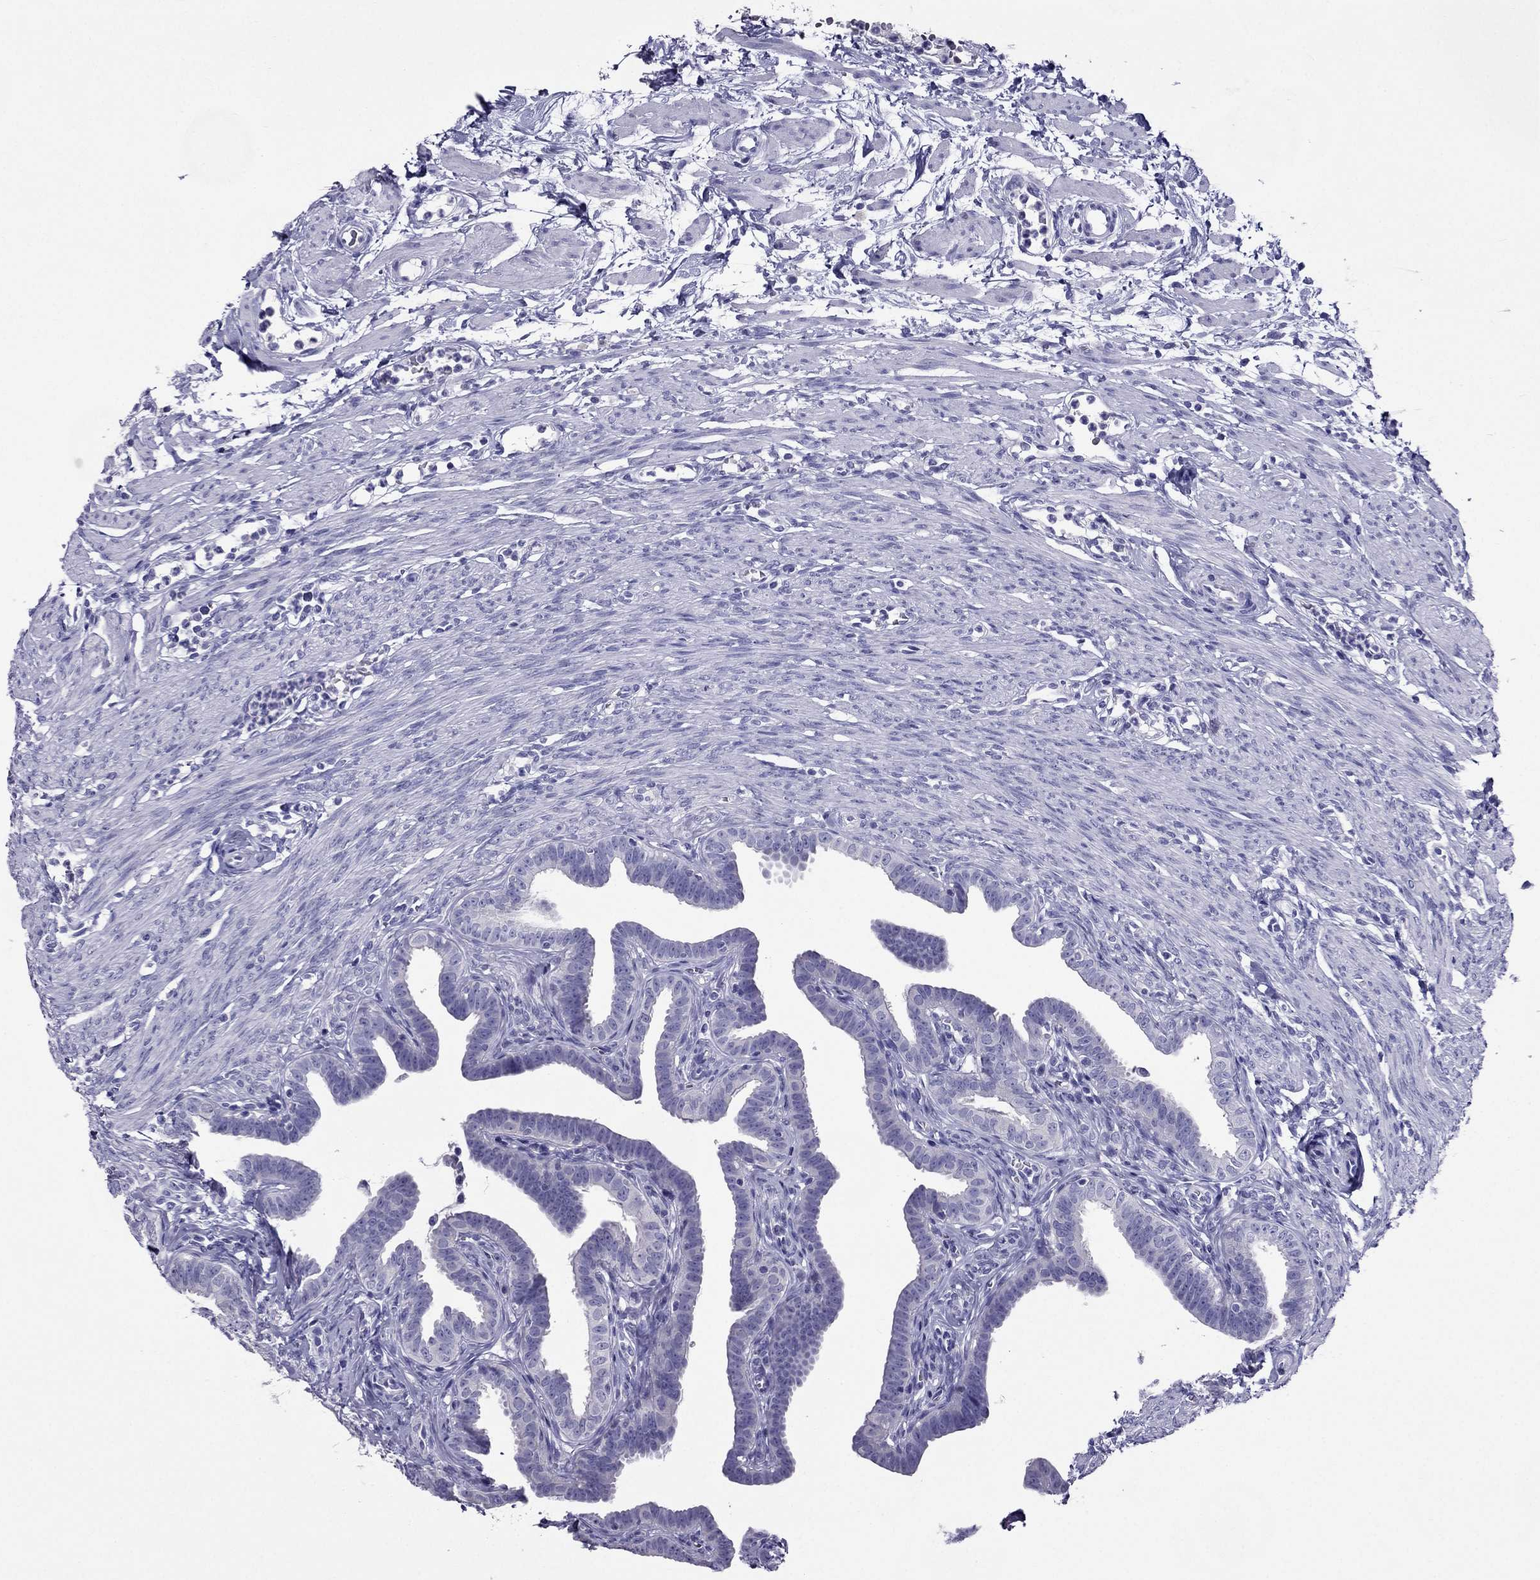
{"staining": {"intensity": "negative", "quantity": "none", "location": "none"}, "tissue": "fallopian tube", "cell_type": "Glandular cells", "image_type": "normal", "snomed": [{"axis": "morphology", "description": "Normal tissue, NOS"}, {"axis": "topography", "description": "Fallopian tube"}, {"axis": "topography", "description": "Ovary"}], "caption": "High power microscopy micrograph of an immunohistochemistry image of normal fallopian tube, revealing no significant staining in glandular cells.", "gene": "ZNF541", "patient": {"sex": "female", "age": 33}}